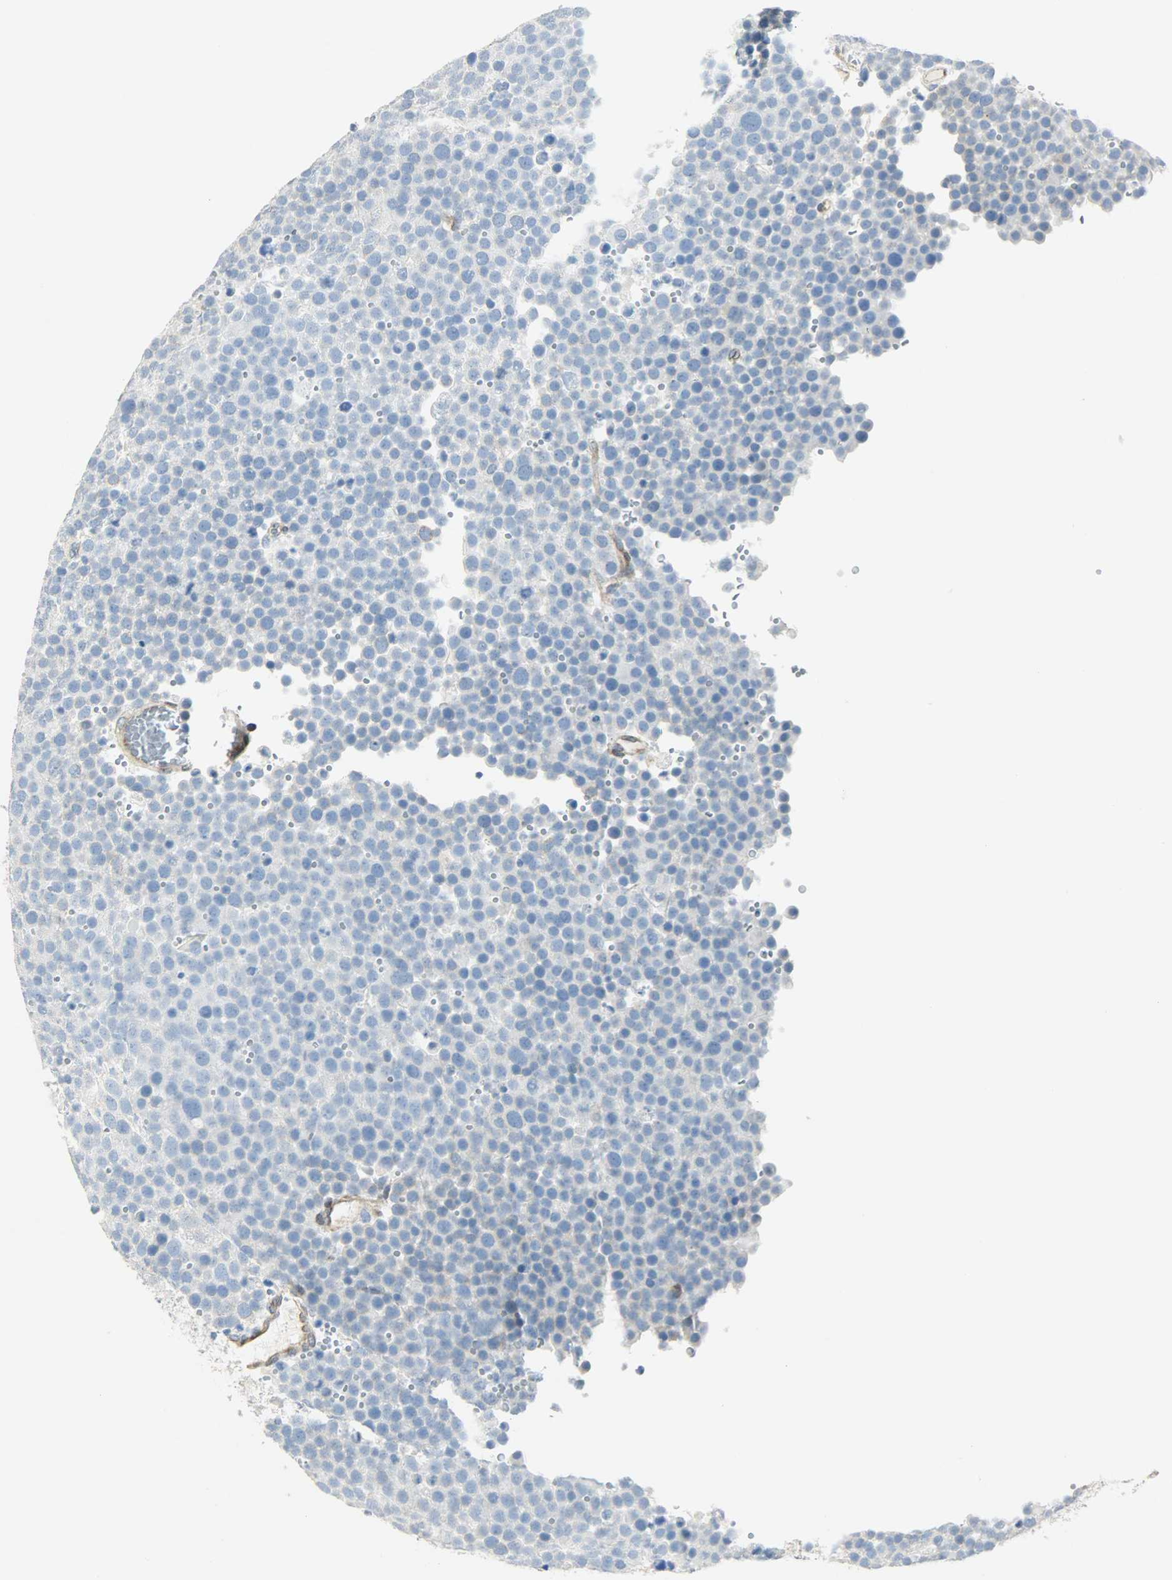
{"staining": {"intensity": "weak", "quantity": "<25%", "location": "cytoplasmic/membranous"}, "tissue": "testis cancer", "cell_type": "Tumor cells", "image_type": "cancer", "snomed": [{"axis": "morphology", "description": "Seminoma, NOS"}, {"axis": "topography", "description": "Testis"}], "caption": "An image of human testis seminoma is negative for staining in tumor cells.", "gene": "PKD2", "patient": {"sex": "male", "age": 71}}